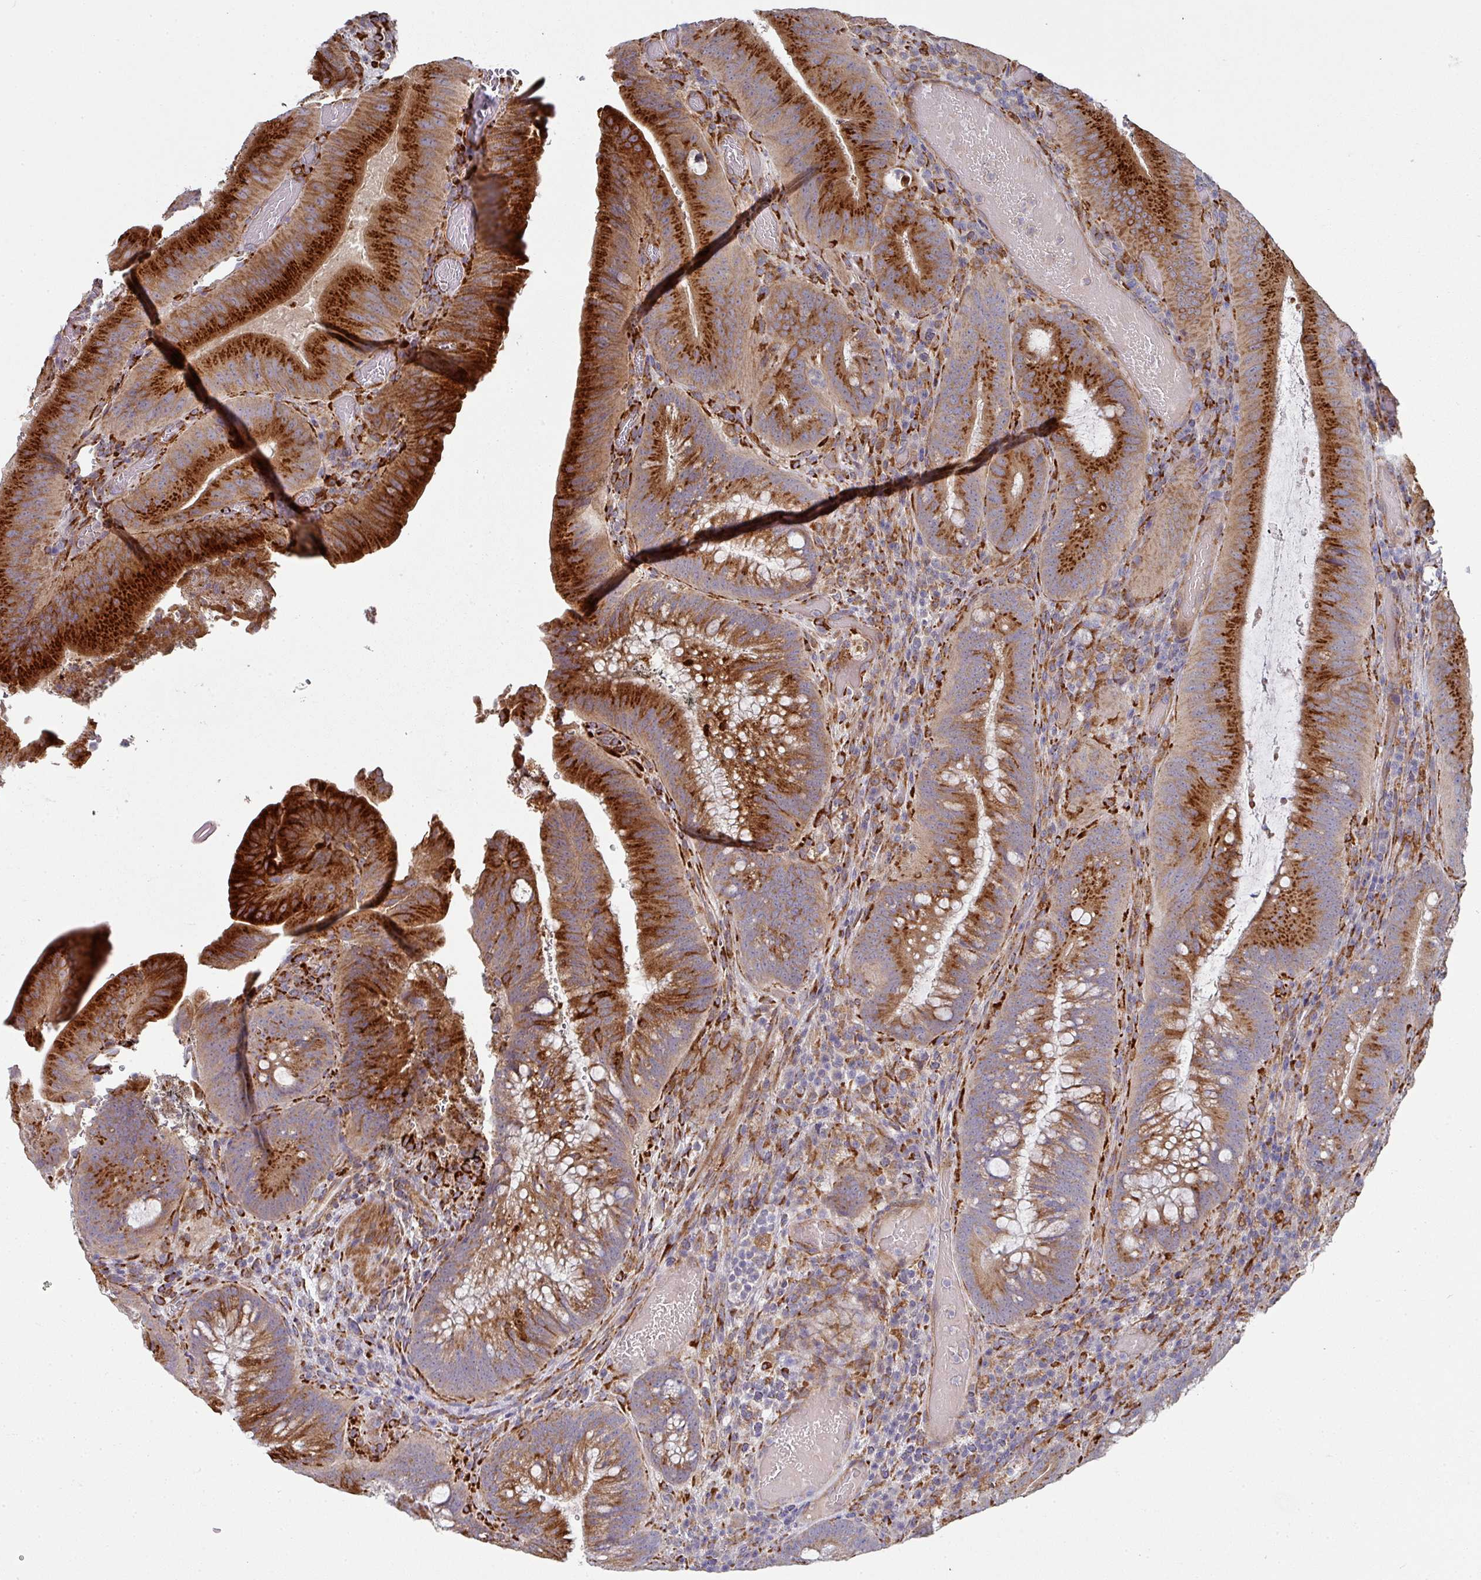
{"staining": {"intensity": "strong", "quantity": ">75%", "location": "cytoplasmic/membranous"}, "tissue": "colorectal cancer", "cell_type": "Tumor cells", "image_type": "cancer", "snomed": [{"axis": "morphology", "description": "Adenocarcinoma, NOS"}, {"axis": "topography", "description": "Colon"}], "caption": "Colorectal adenocarcinoma stained with DAB IHC exhibits high levels of strong cytoplasmic/membranous expression in approximately >75% of tumor cells.", "gene": "ZNF268", "patient": {"sex": "female", "age": 43}}